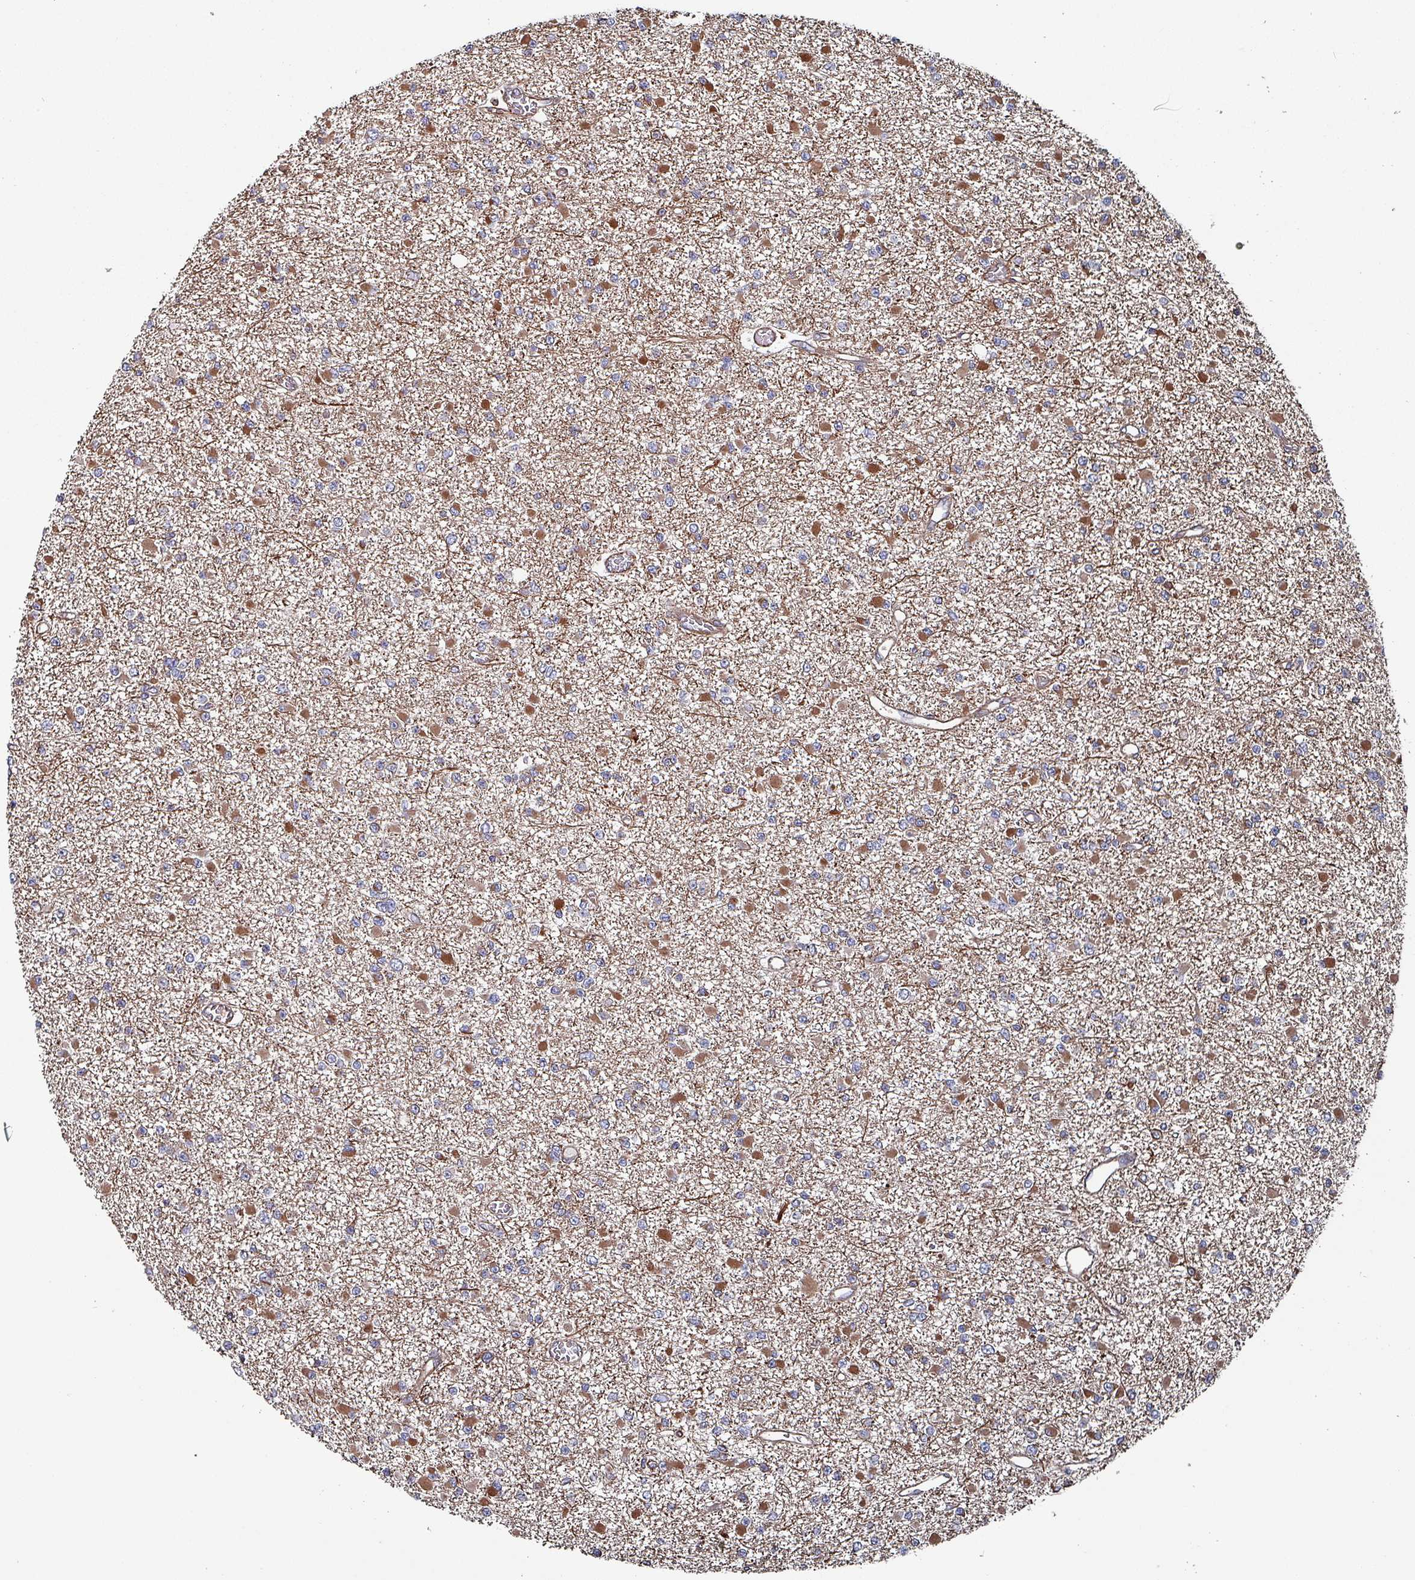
{"staining": {"intensity": "moderate", "quantity": "<25%", "location": "cytoplasmic/membranous"}, "tissue": "glioma", "cell_type": "Tumor cells", "image_type": "cancer", "snomed": [{"axis": "morphology", "description": "Glioma, malignant, Low grade"}, {"axis": "topography", "description": "Brain"}], "caption": "Low-grade glioma (malignant) stained with DAB IHC displays low levels of moderate cytoplasmic/membranous positivity in about <25% of tumor cells.", "gene": "ANO10", "patient": {"sex": "female", "age": 22}}